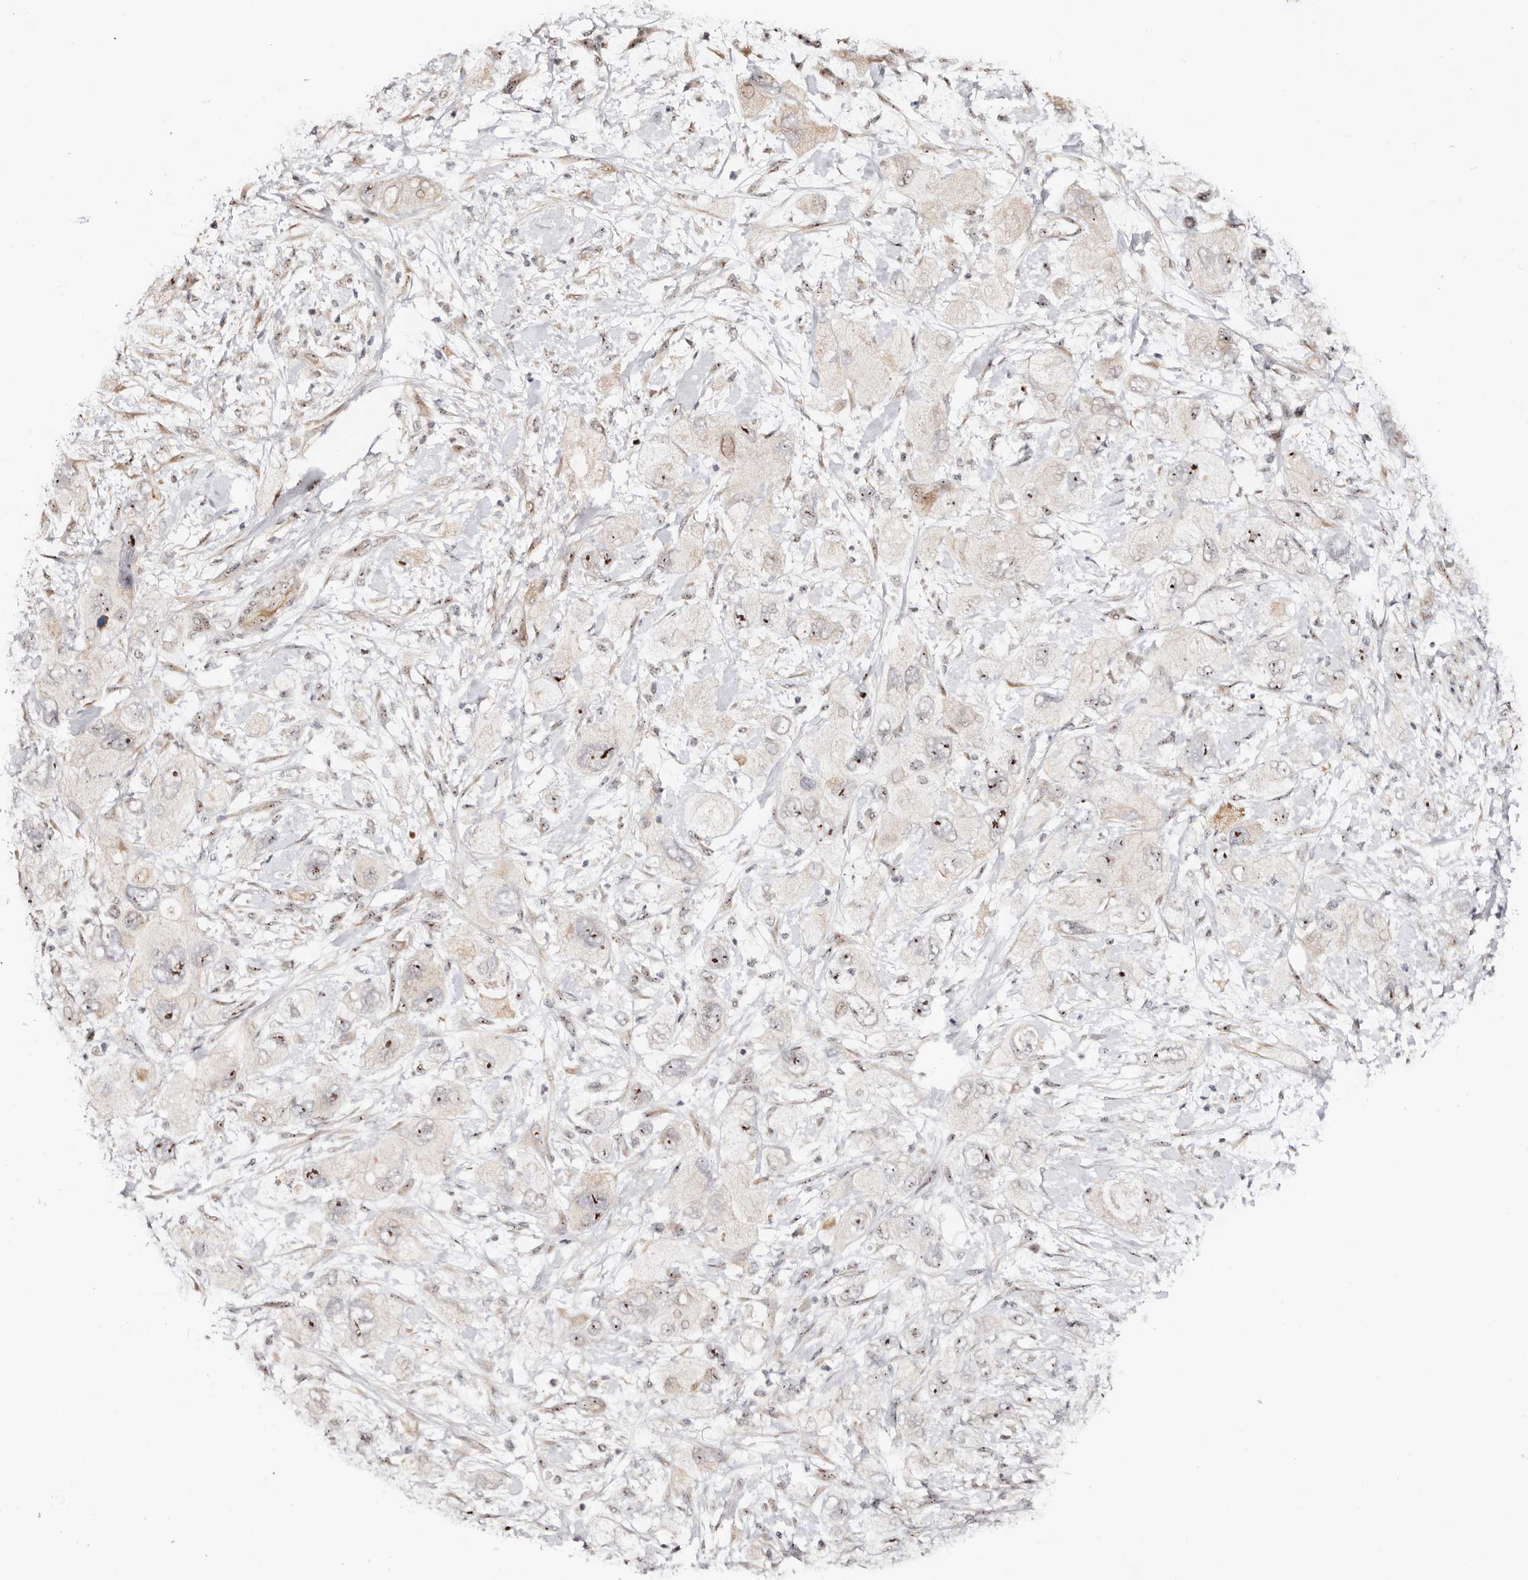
{"staining": {"intensity": "moderate", "quantity": "25%-75%", "location": "nuclear"}, "tissue": "pancreatic cancer", "cell_type": "Tumor cells", "image_type": "cancer", "snomed": [{"axis": "morphology", "description": "Adenocarcinoma, NOS"}, {"axis": "topography", "description": "Pancreas"}], "caption": "Immunohistochemical staining of pancreatic cancer (adenocarcinoma) shows medium levels of moderate nuclear expression in approximately 25%-75% of tumor cells. The staining is performed using DAB brown chromogen to label protein expression. The nuclei are counter-stained blue using hematoxylin.", "gene": "ODF2L", "patient": {"sex": "female", "age": 73}}